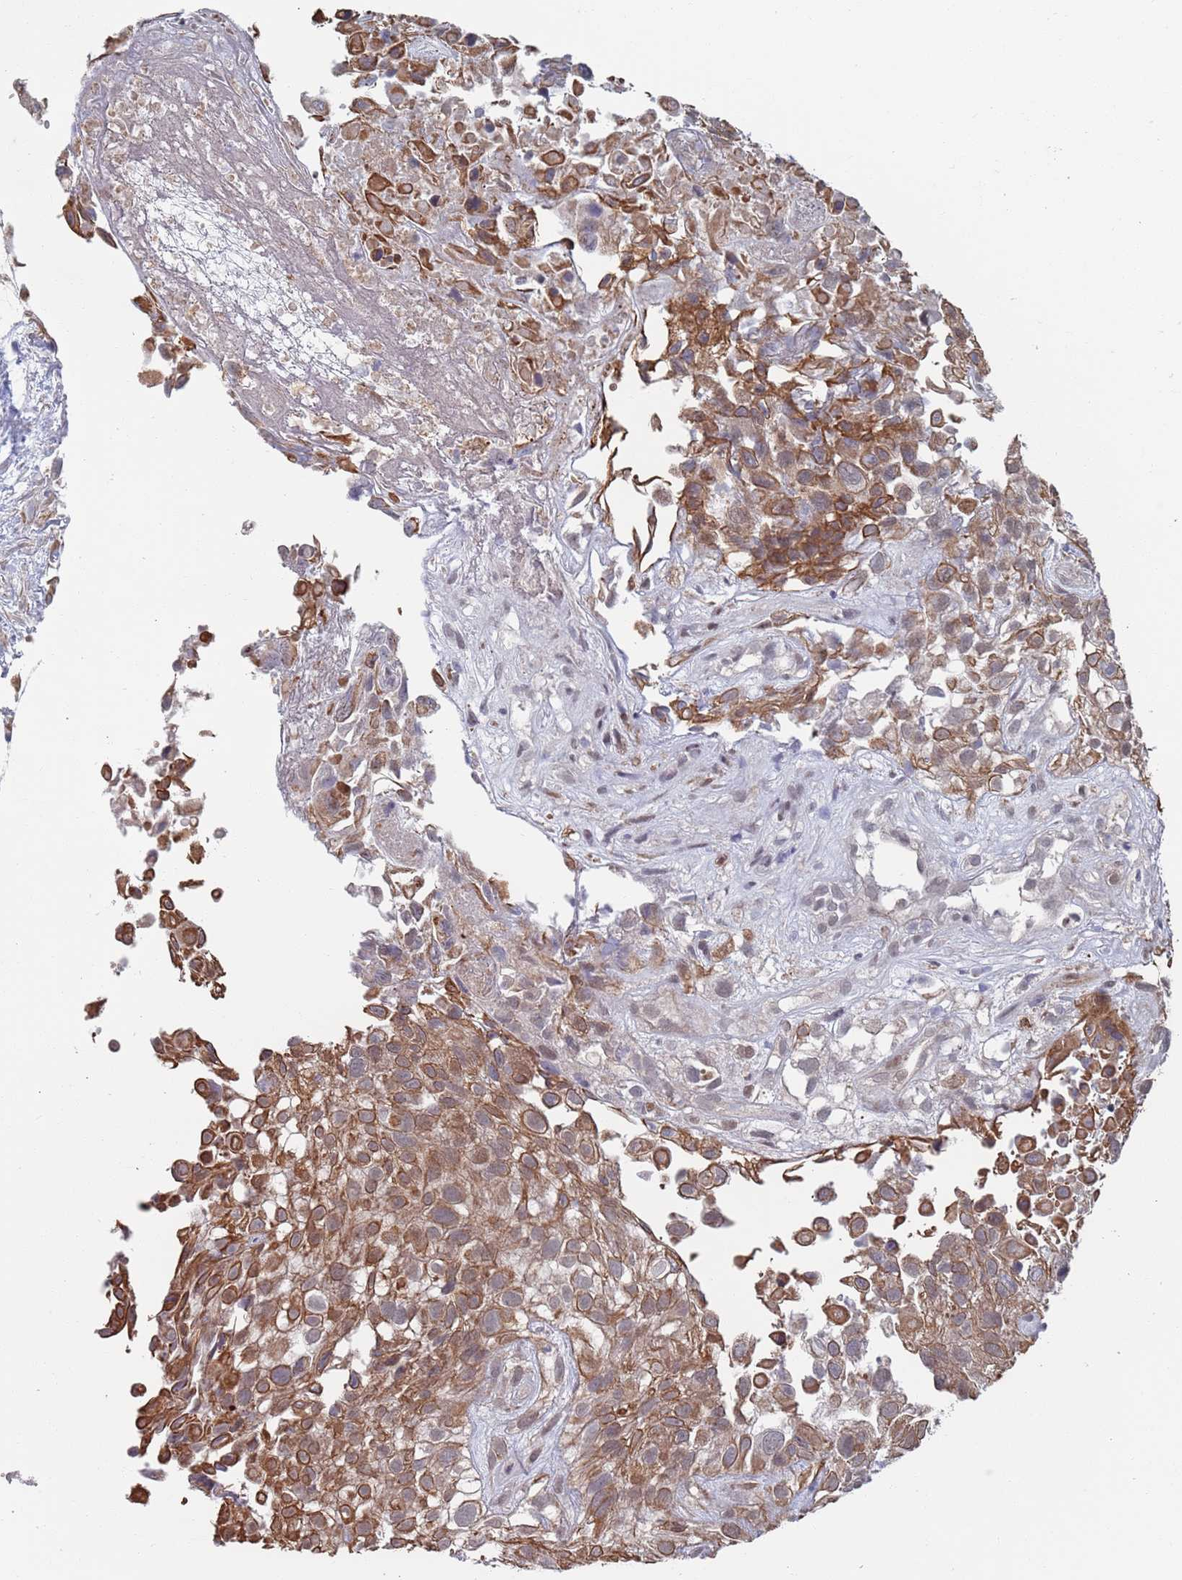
{"staining": {"intensity": "moderate", "quantity": ">75%", "location": "cytoplasmic/membranous"}, "tissue": "urothelial cancer", "cell_type": "Tumor cells", "image_type": "cancer", "snomed": [{"axis": "morphology", "description": "Urothelial carcinoma, High grade"}, {"axis": "topography", "description": "Urinary bladder"}], "caption": "IHC (DAB (3,3'-diaminobenzidine)) staining of urothelial cancer shows moderate cytoplasmic/membranous protein staining in approximately >75% of tumor cells.", "gene": "DGKD", "patient": {"sex": "male", "age": 56}}